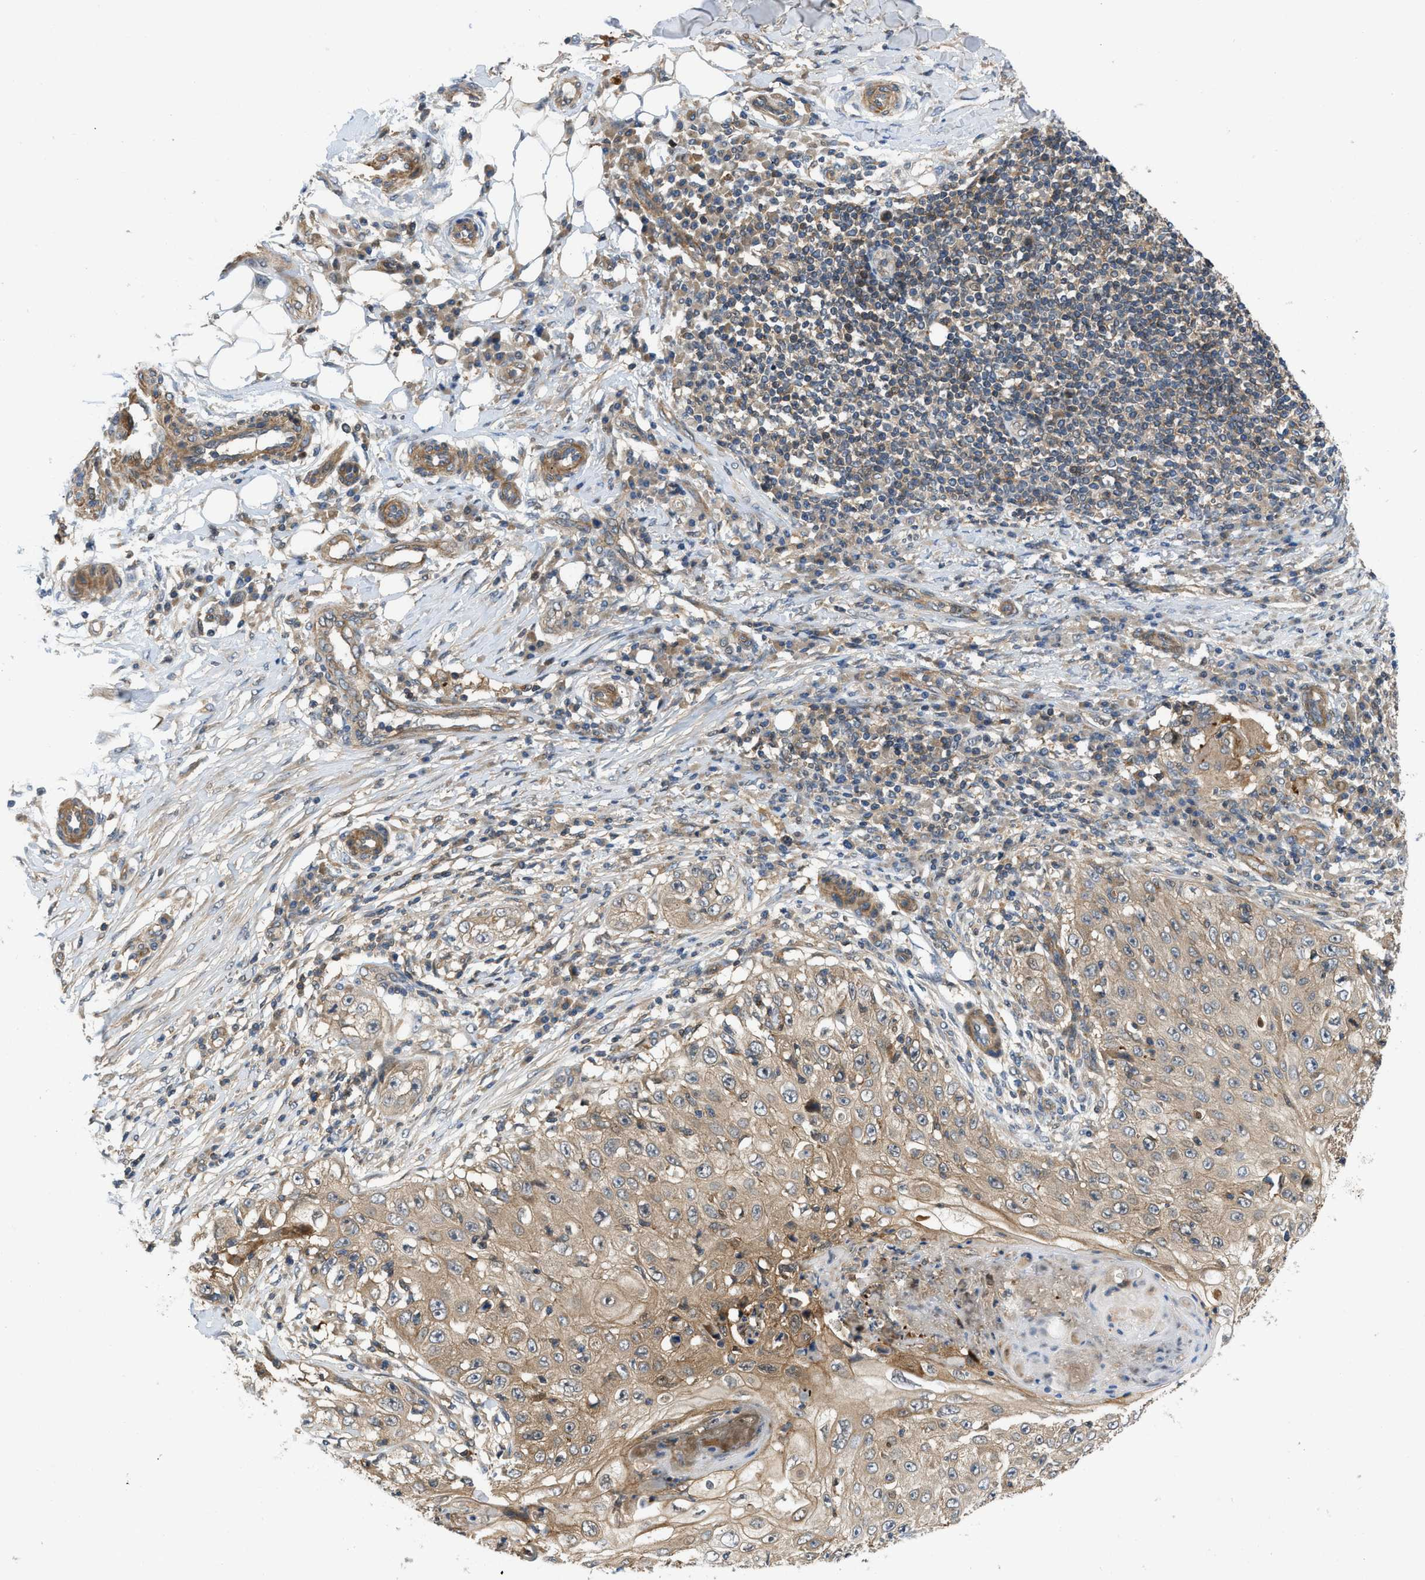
{"staining": {"intensity": "weak", "quantity": ">75%", "location": "cytoplasmic/membranous"}, "tissue": "skin cancer", "cell_type": "Tumor cells", "image_type": "cancer", "snomed": [{"axis": "morphology", "description": "Squamous cell carcinoma, NOS"}, {"axis": "topography", "description": "Skin"}], "caption": "This image demonstrates skin squamous cell carcinoma stained with immunohistochemistry to label a protein in brown. The cytoplasmic/membranous of tumor cells show weak positivity for the protein. Nuclei are counter-stained blue.", "gene": "GPR31", "patient": {"sex": "male", "age": 86}}